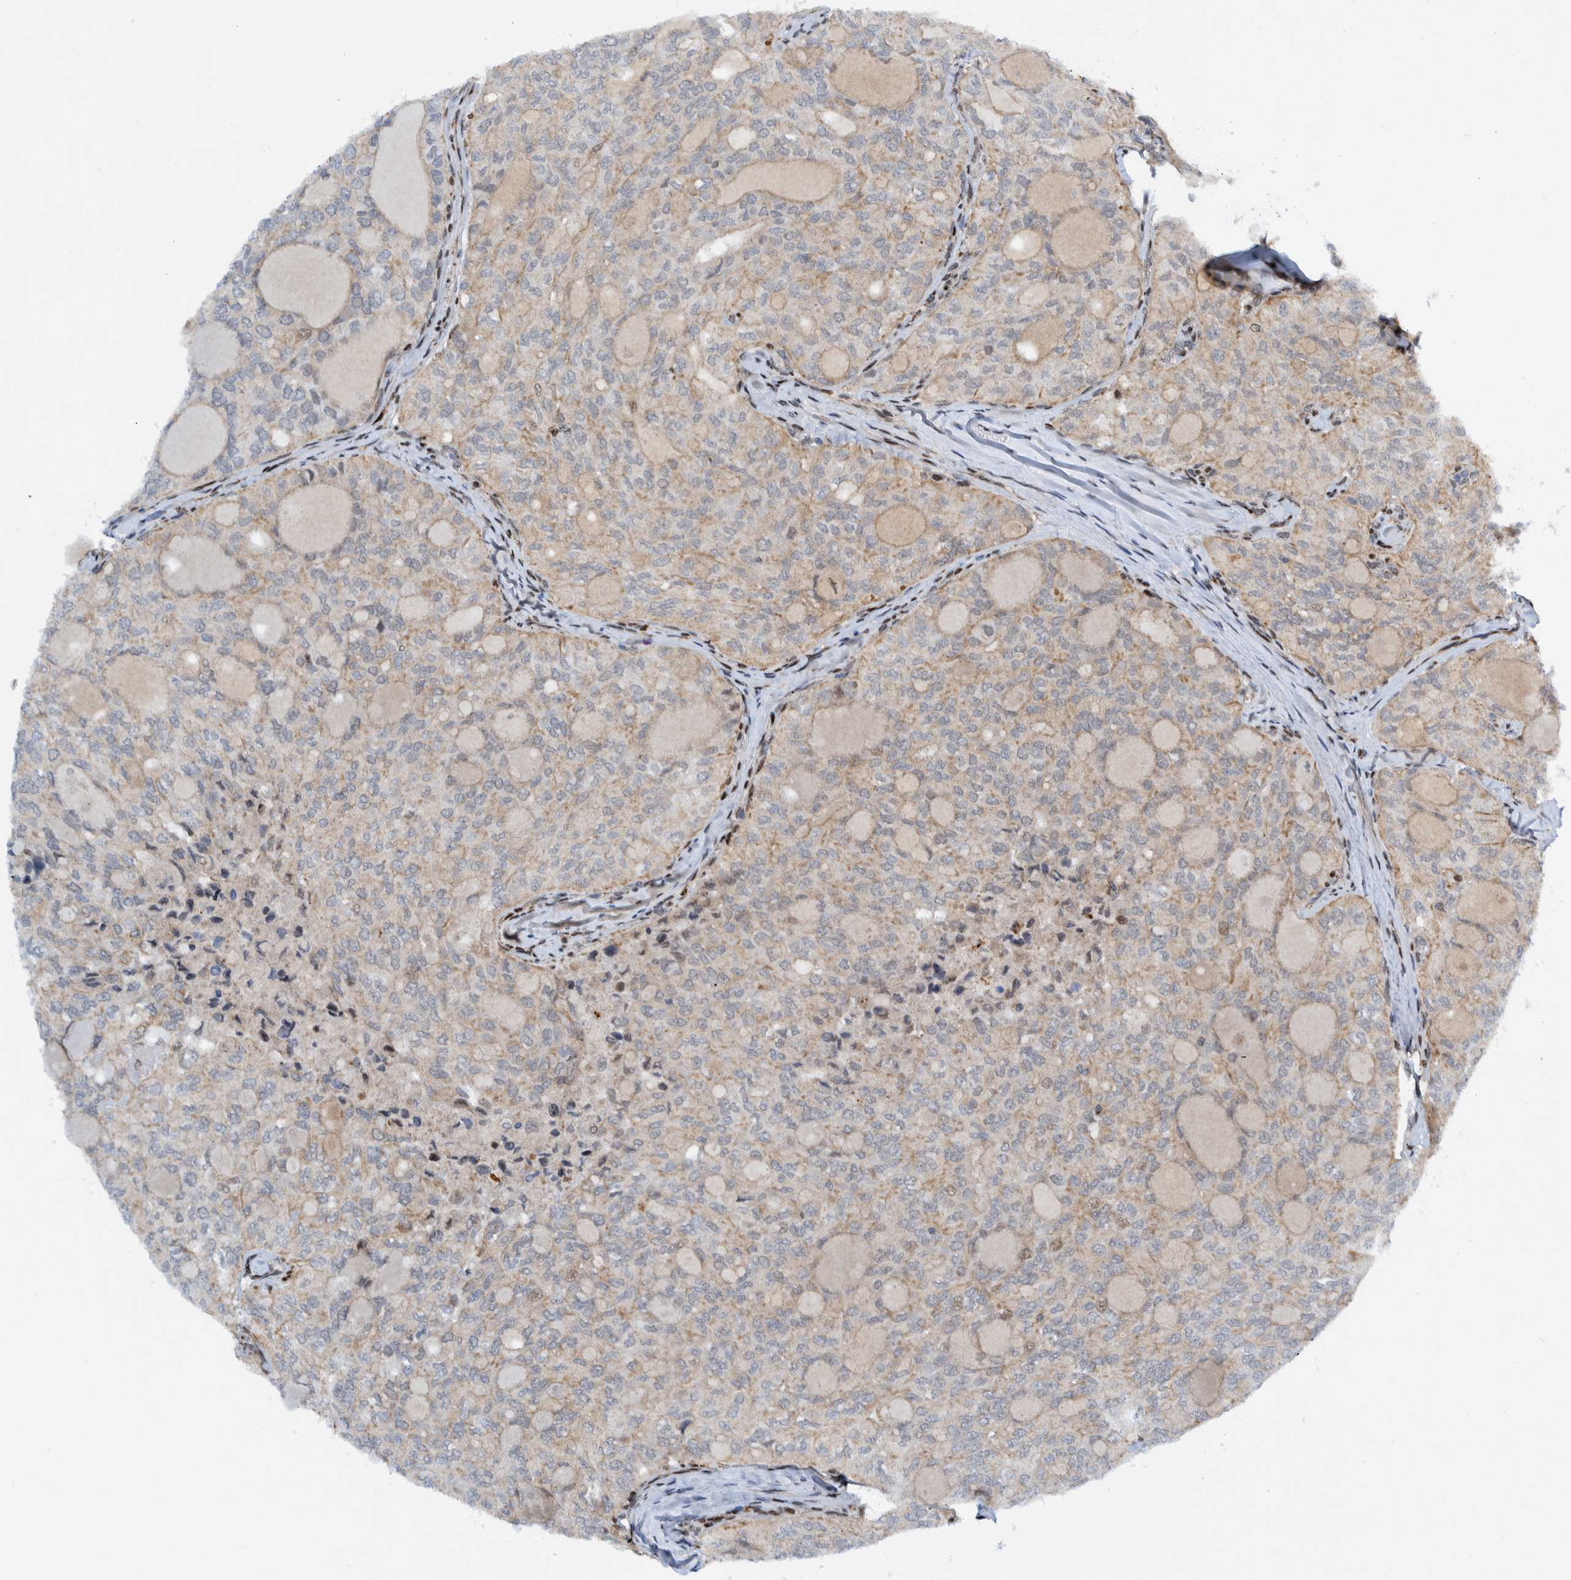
{"staining": {"intensity": "weak", "quantity": "<25%", "location": "cytoplasmic/membranous"}, "tissue": "thyroid cancer", "cell_type": "Tumor cells", "image_type": "cancer", "snomed": [{"axis": "morphology", "description": "Follicular adenoma carcinoma, NOS"}, {"axis": "topography", "description": "Thyroid gland"}], "caption": "DAB (3,3'-diaminobenzidine) immunohistochemical staining of human thyroid cancer exhibits no significant staining in tumor cells. The staining was performed using DAB (3,3'-diaminobenzidine) to visualize the protein expression in brown, while the nuclei were stained in blue with hematoxylin (Magnification: 20x).", "gene": "CCDC57", "patient": {"sex": "male", "age": 75}}